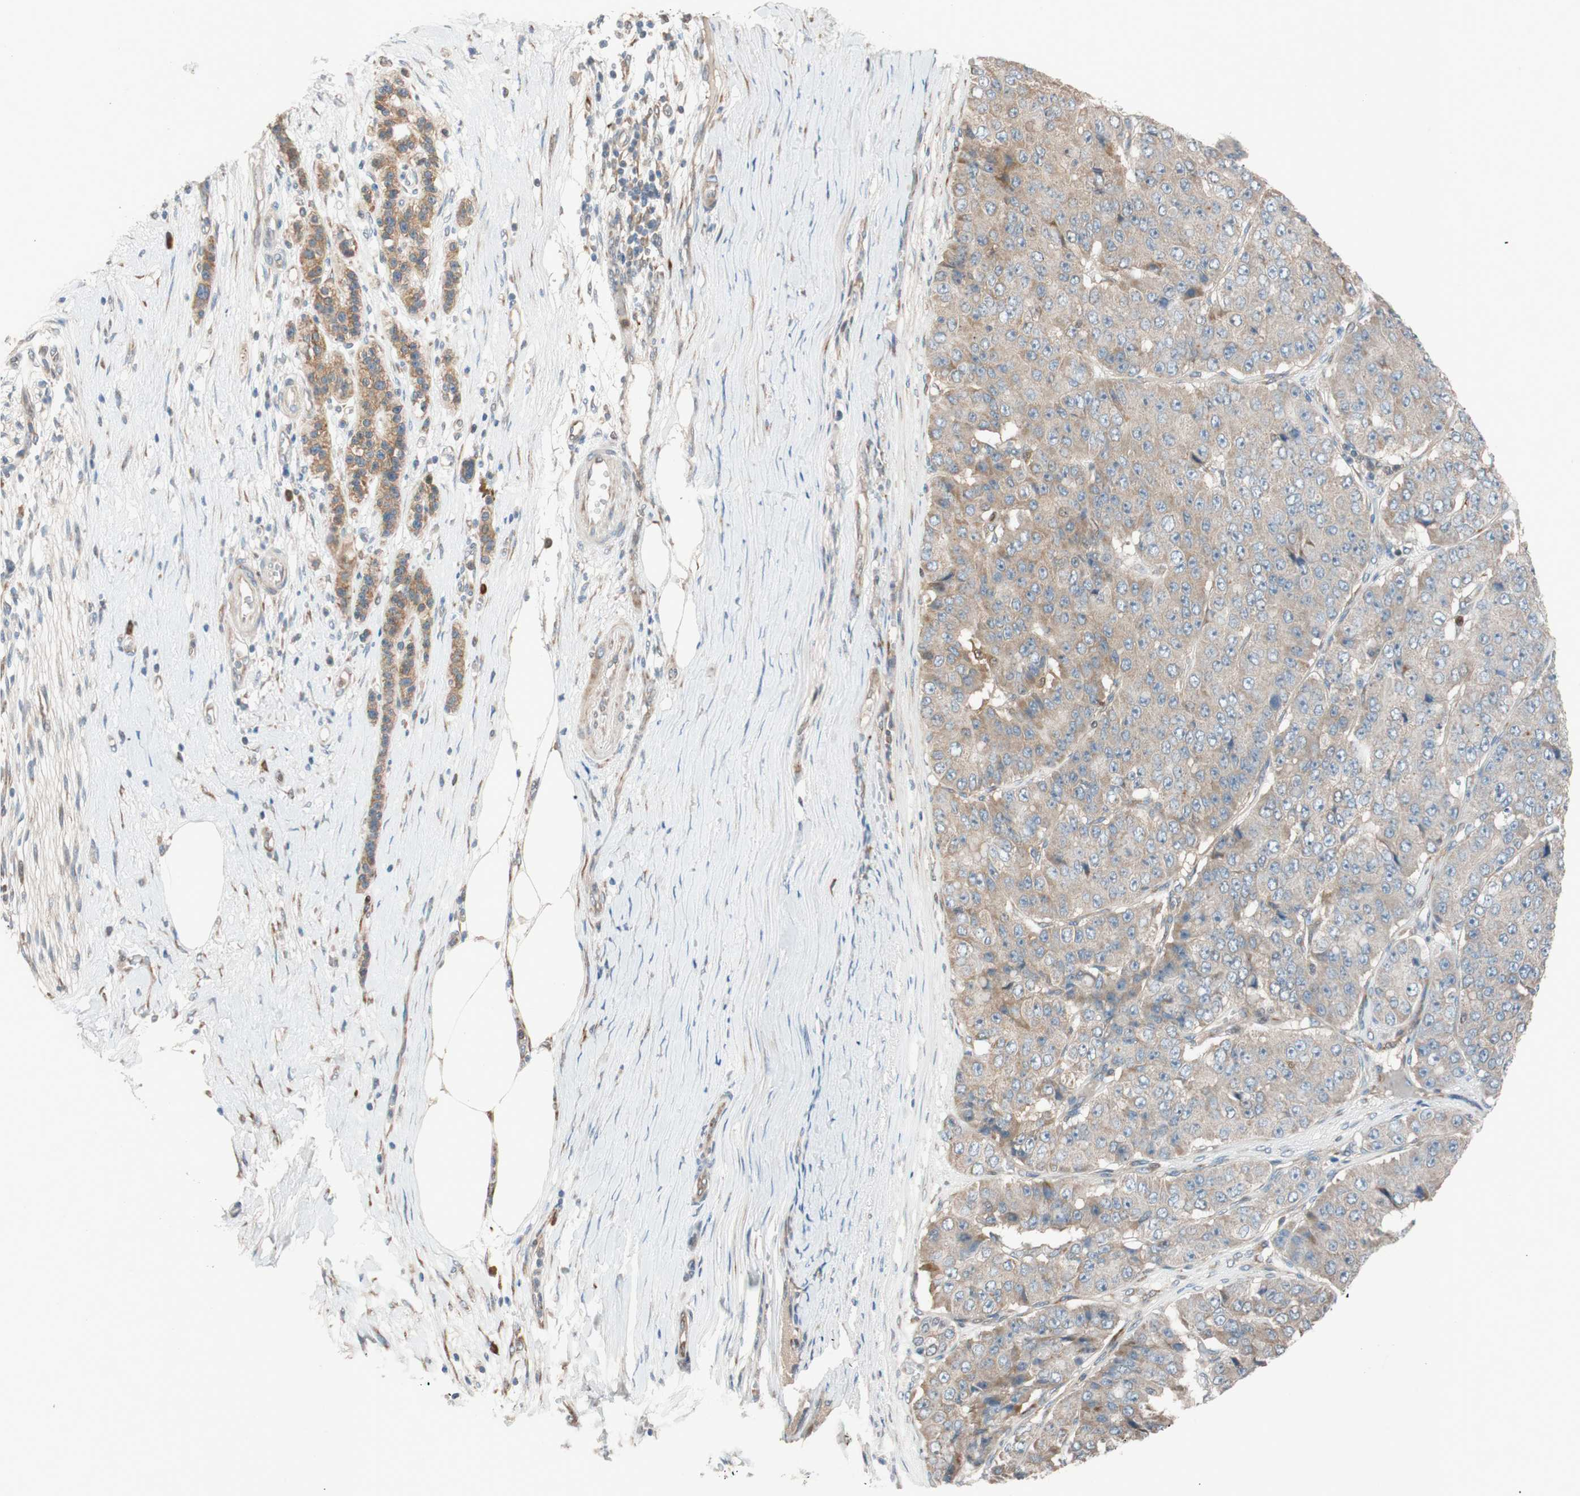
{"staining": {"intensity": "moderate", "quantity": ">75%", "location": "cytoplasmic/membranous"}, "tissue": "pancreatic cancer", "cell_type": "Tumor cells", "image_type": "cancer", "snomed": [{"axis": "morphology", "description": "Adenocarcinoma, NOS"}, {"axis": "topography", "description": "Pancreas"}], "caption": "Immunohistochemical staining of human adenocarcinoma (pancreatic) shows medium levels of moderate cytoplasmic/membranous positivity in about >75% of tumor cells.", "gene": "FAAH", "patient": {"sex": "male", "age": 50}}